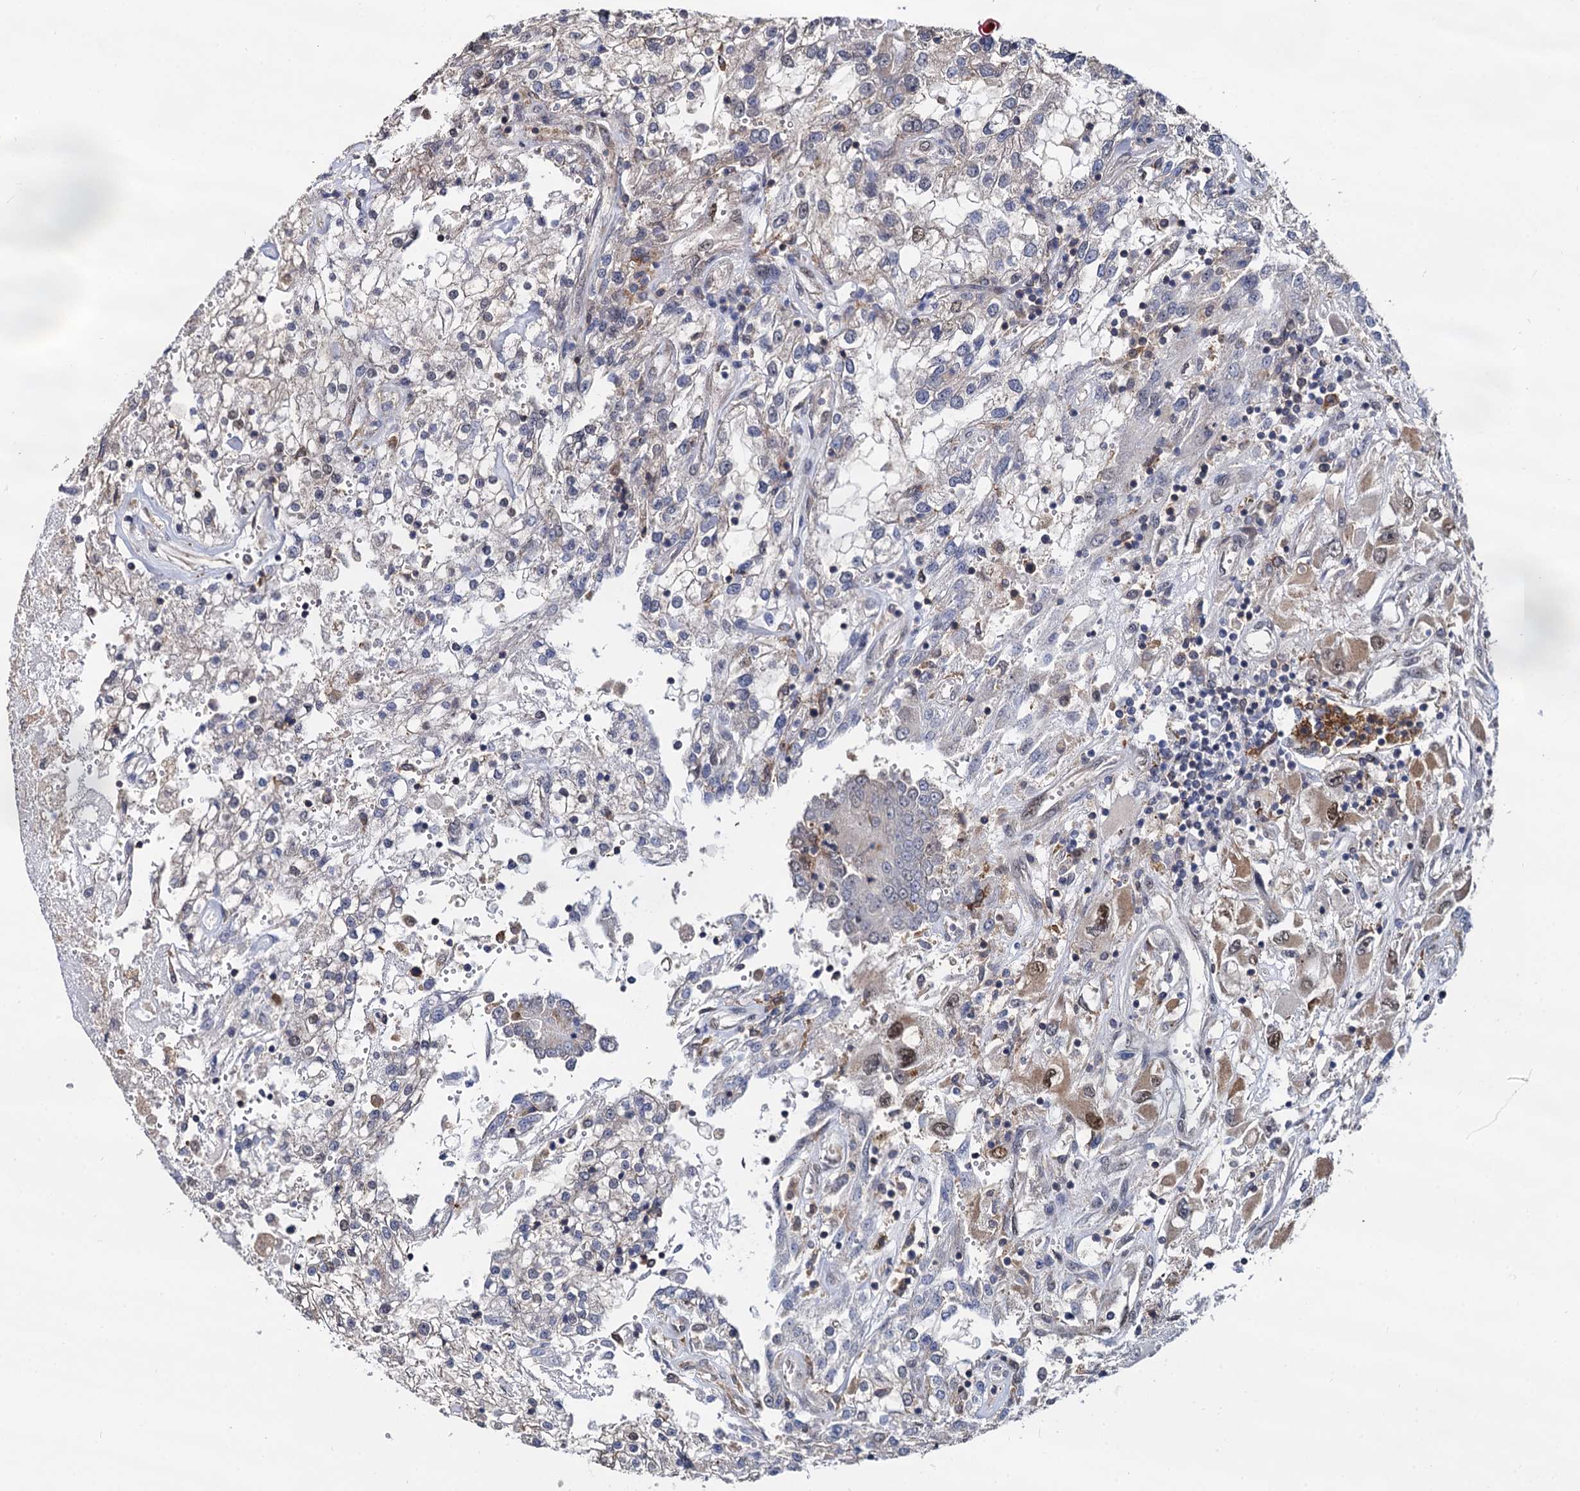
{"staining": {"intensity": "weak", "quantity": "25%-75%", "location": "cytoplasmic/membranous,nuclear"}, "tissue": "renal cancer", "cell_type": "Tumor cells", "image_type": "cancer", "snomed": [{"axis": "morphology", "description": "Adenocarcinoma, NOS"}, {"axis": "topography", "description": "Kidney"}], "caption": "DAB immunohistochemical staining of renal cancer (adenocarcinoma) exhibits weak cytoplasmic/membranous and nuclear protein expression in about 25%-75% of tumor cells.", "gene": "PSMD4", "patient": {"sex": "female", "age": 52}}